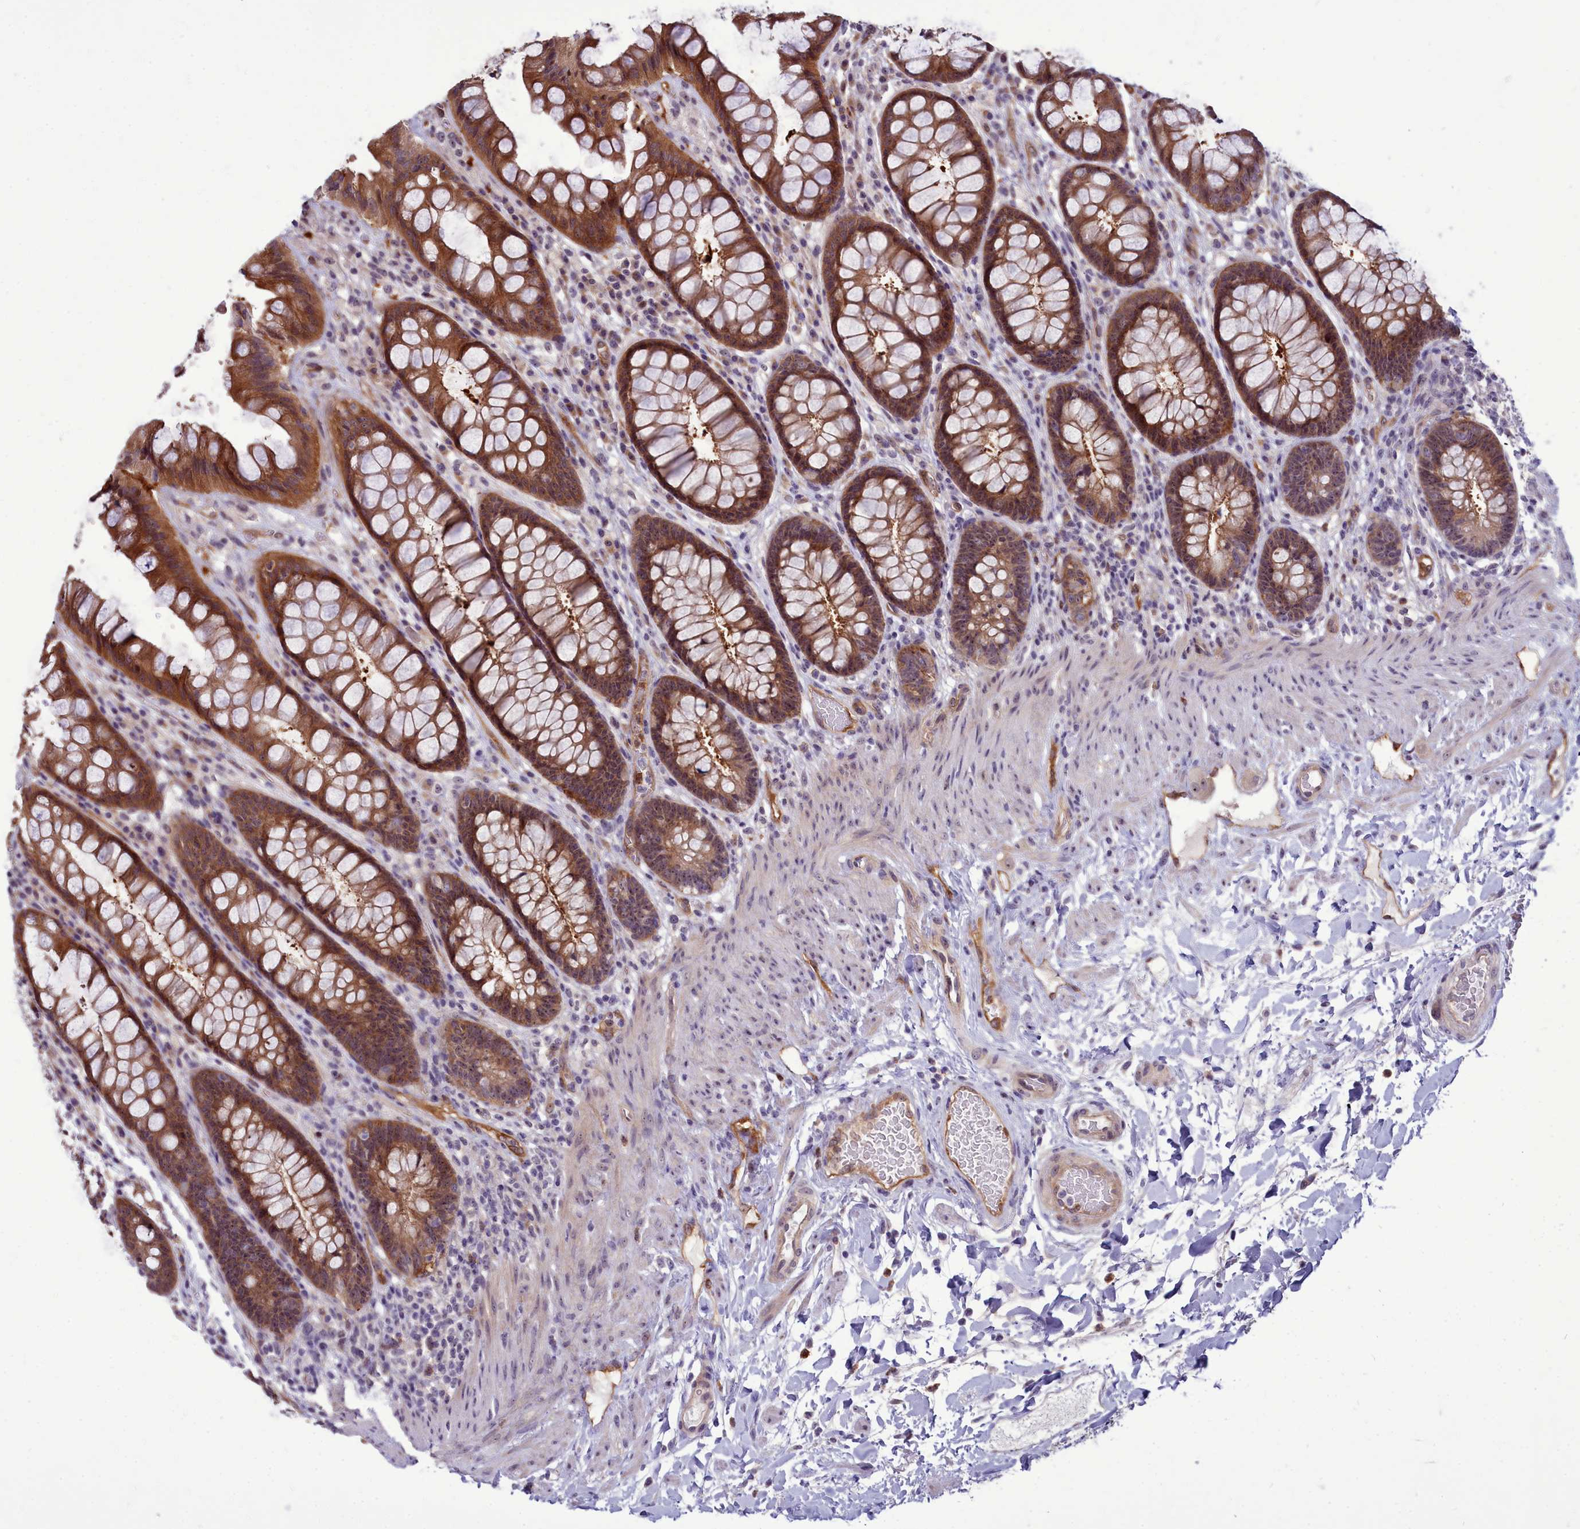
{"staining": {"intensity": "strong", "quantity": ">75%", "location": "cytoplasmic/membranous"}, "tissue": "rectum", "cell_type": "Glandular cells", "image_type": "normal", "snomed": [{"axis": "morphology", "description": "Normal tissue, NOS"}, {"axis": "topography", "description": "Rectum"}], "caption": "Normal rectum was stained to show a protein in brown. There is high levels of strong cytoplasmic/membranous expression in approximately >75% of glandular cells.", "gene": "BCAR1", "patient": {"sex": "female", "age": 46}}